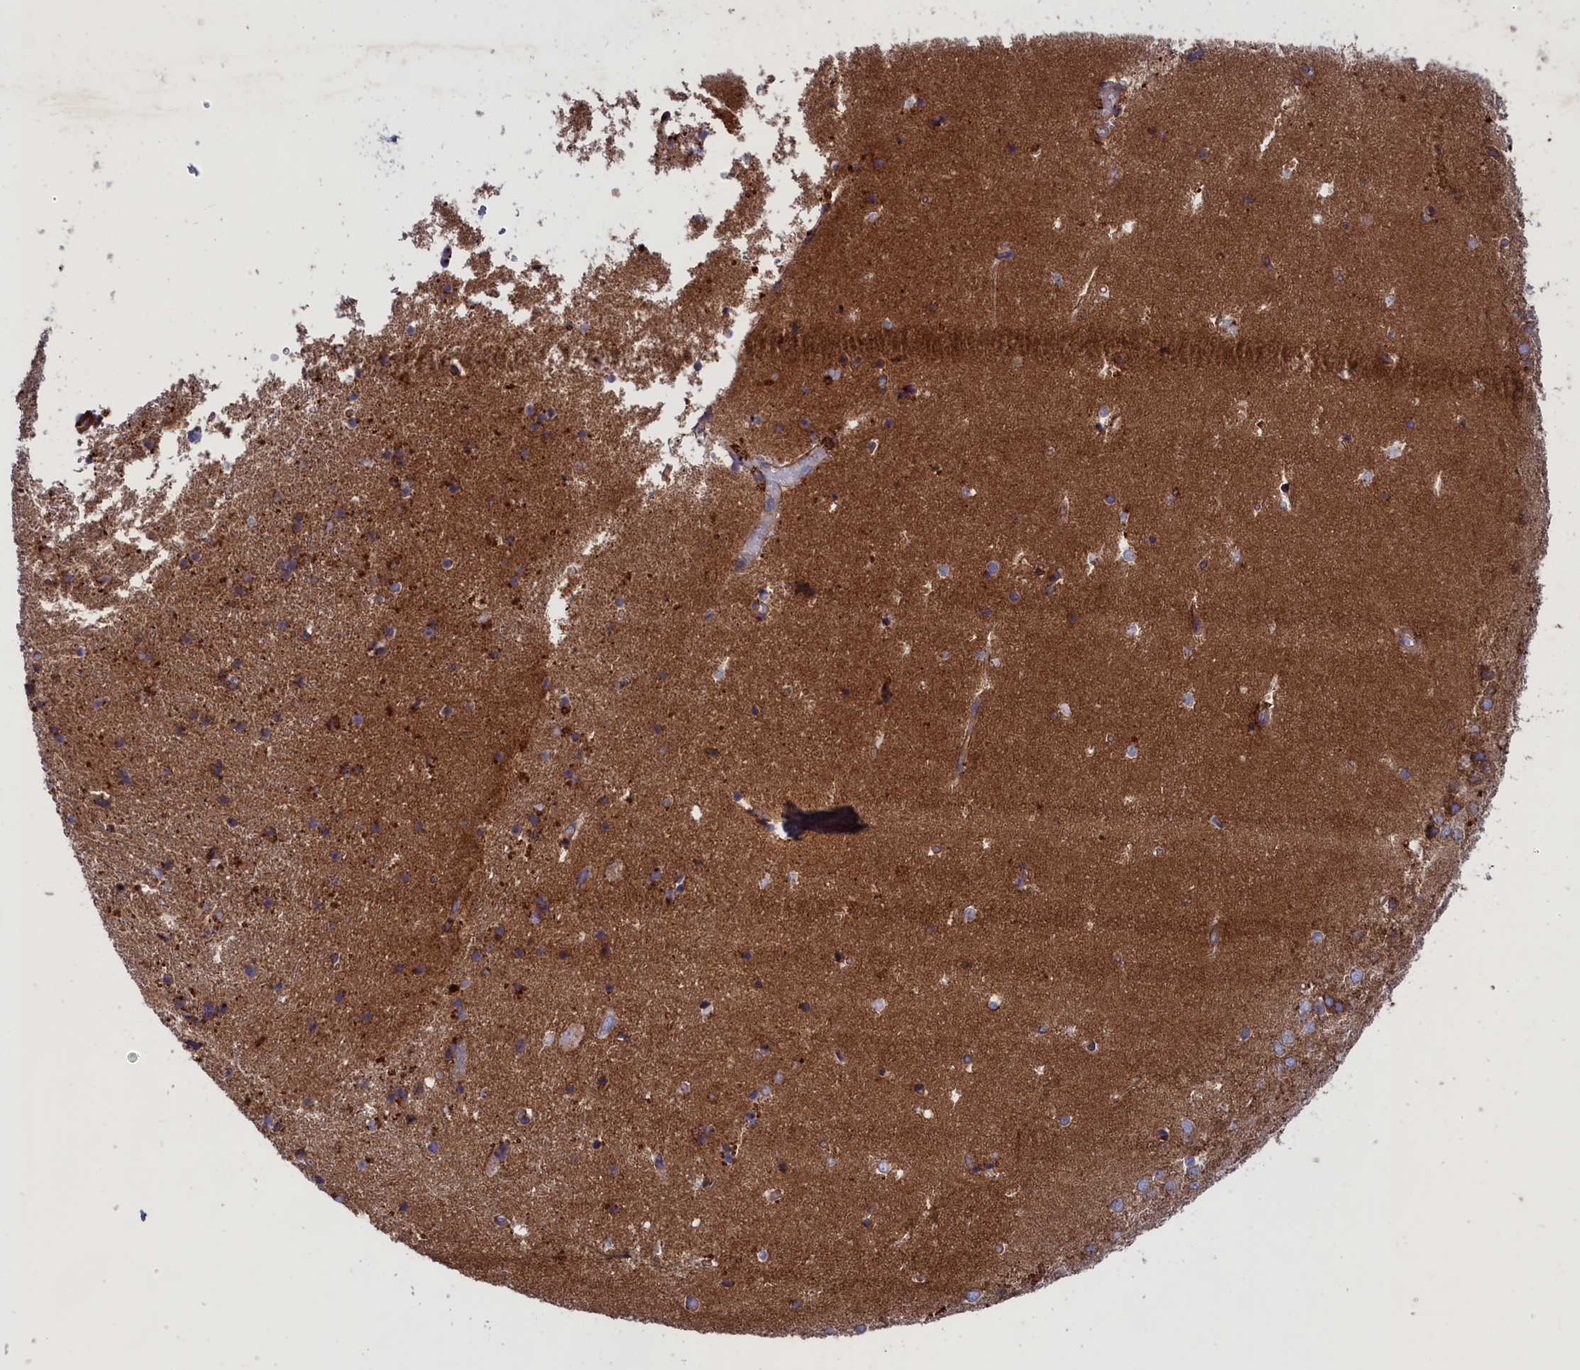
{"staining": {"intensity": "moderate", "quantity": "<25%", "location": "cytoplasmic/membranous"}, "tissue": "hippocampus", "cell_type": "Glial cells", "image_type": "normal", "snomed": [{"axis": "morphology", "description": "Normal tissue, NOS"}, {"axis": "topography", "description": "Hippocampus"}], "caption": "Protein staining of normal hippocampus reveals moderate cytoplasmic/membranous staining in approximately <25% of glial cells.", "gene": "SCAMP4", "patient": {"sex": "female", "age": 52}}